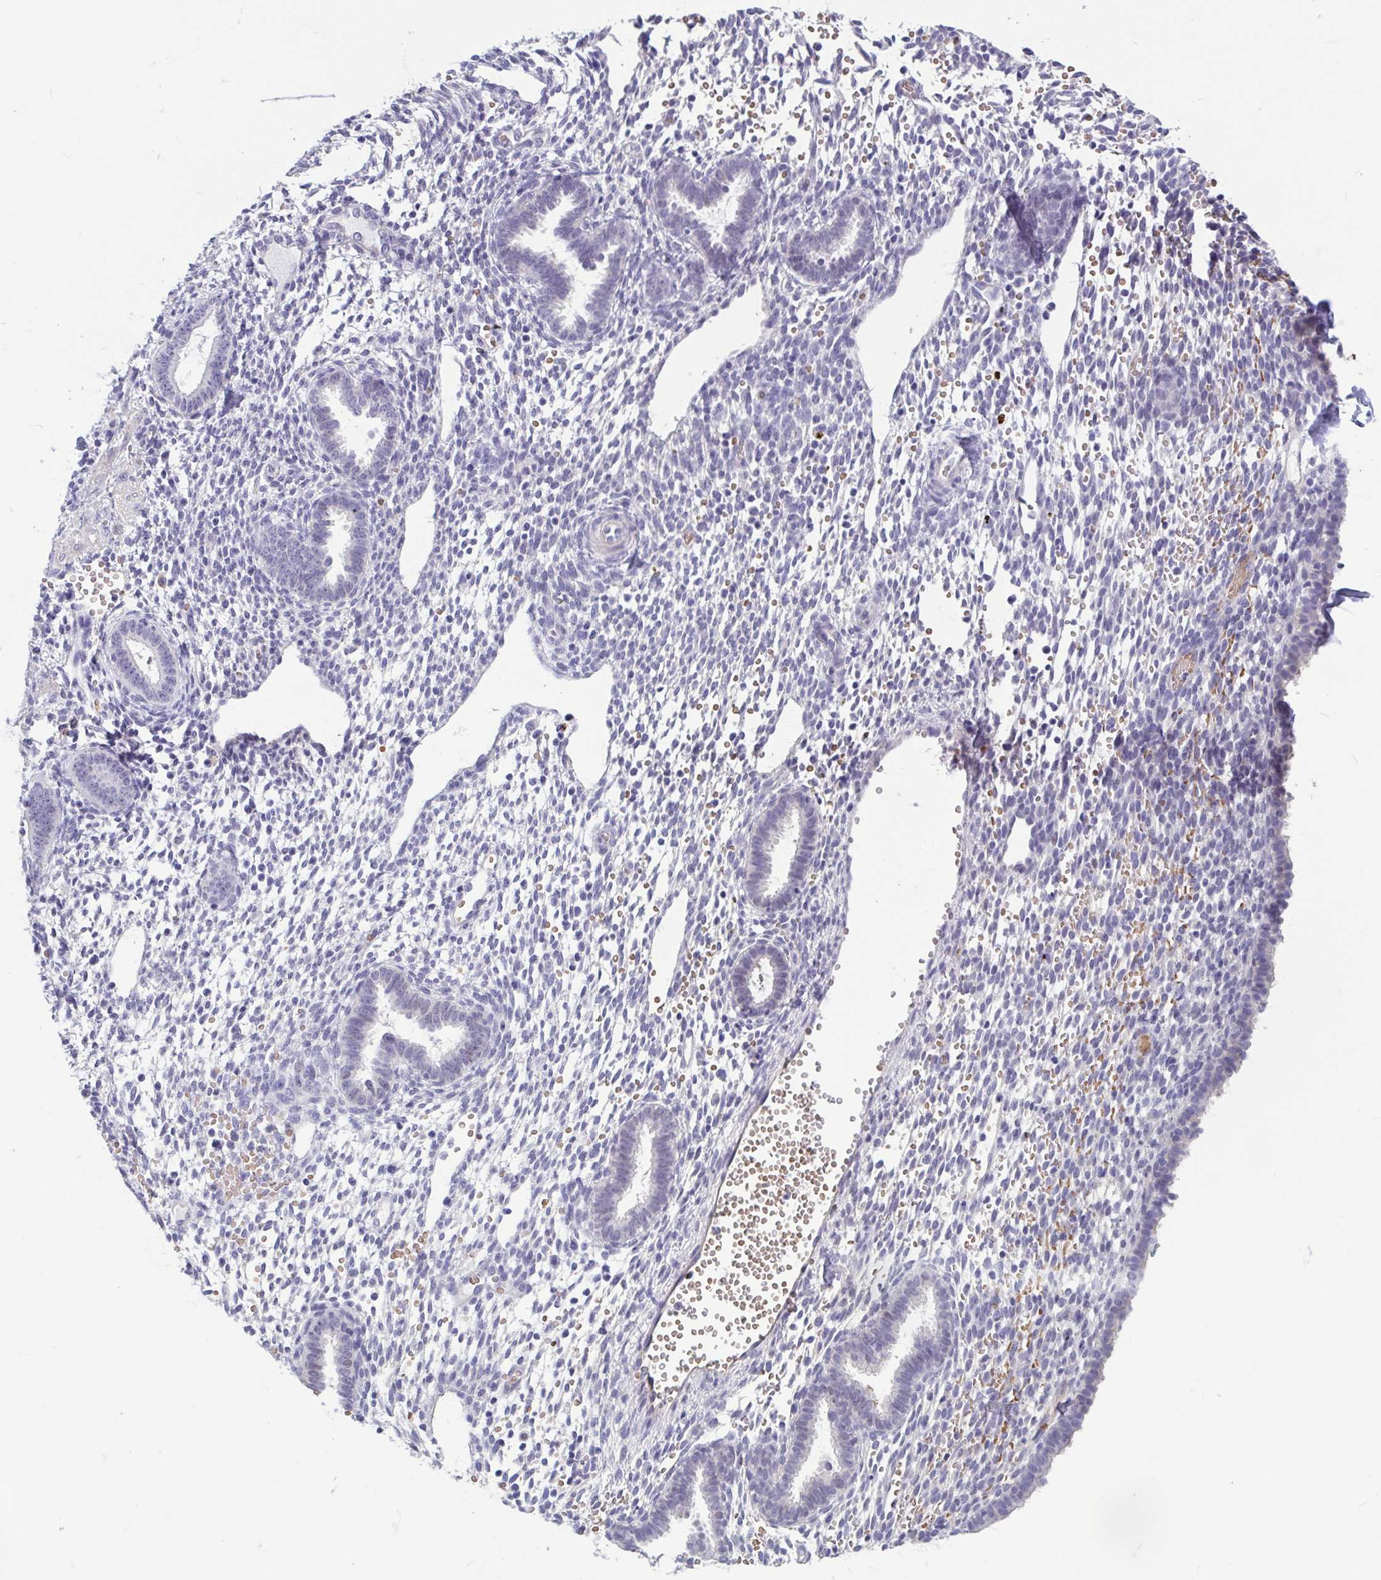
{"staining": {"intensity": "negative", "quantity": "none", "location": "none"}, "tissue": "endometrium", "cell_type": "Cells in endometrial stroma", "image_type": "normal", "snomed": [{"axis": "morphology", "description": "Normal tissue, NOS"}, {"axis": "topography", "description": "Endometrium"}], "caption": "Normal endometrium was stained to show a protein in brown. There is no significant staining in cells in endometrial stroma.", "gene": "MORC4", "patient": {"sex": "female", "age": 36}}